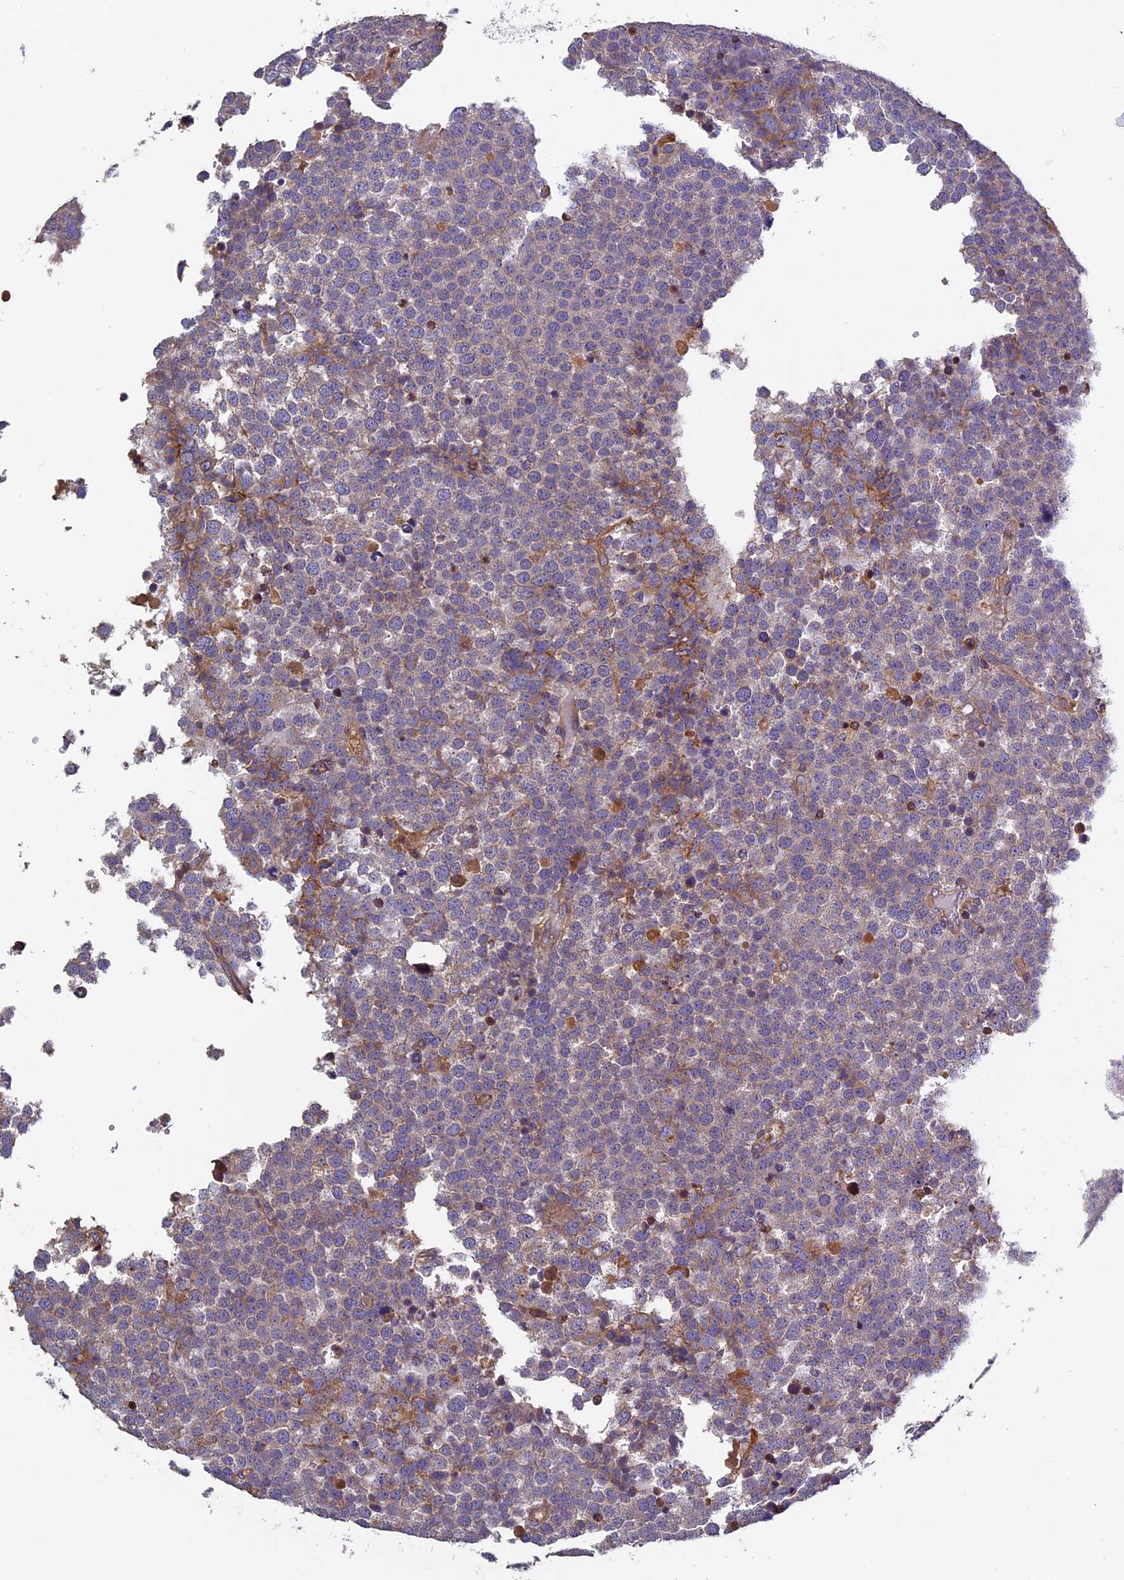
{"staining": {"intensity": "weak", "quantity": "25%-75%", "location": "cytoplasmic/membranous"}, "tissue": "testis cancer", "cell_type": "Tumor cells", "image_type": "cancer", "snomed": [{"axis": "morphology", "description": "Seminoma, NOS"}, {"axis": "topography", "description": "Testis"}], "caption": "Immunohistochemistry photomicrograph of neoplastic tissue: testis cancer stained using IHC reveals low levels of weak protein expression localized specifically in the cytoplasmic/membranous of tumor cells, appearing as a cytoplasmic/membranous brown color.", "gene": "CCDC153", "patient": {"sex": "male", "age": 71}}